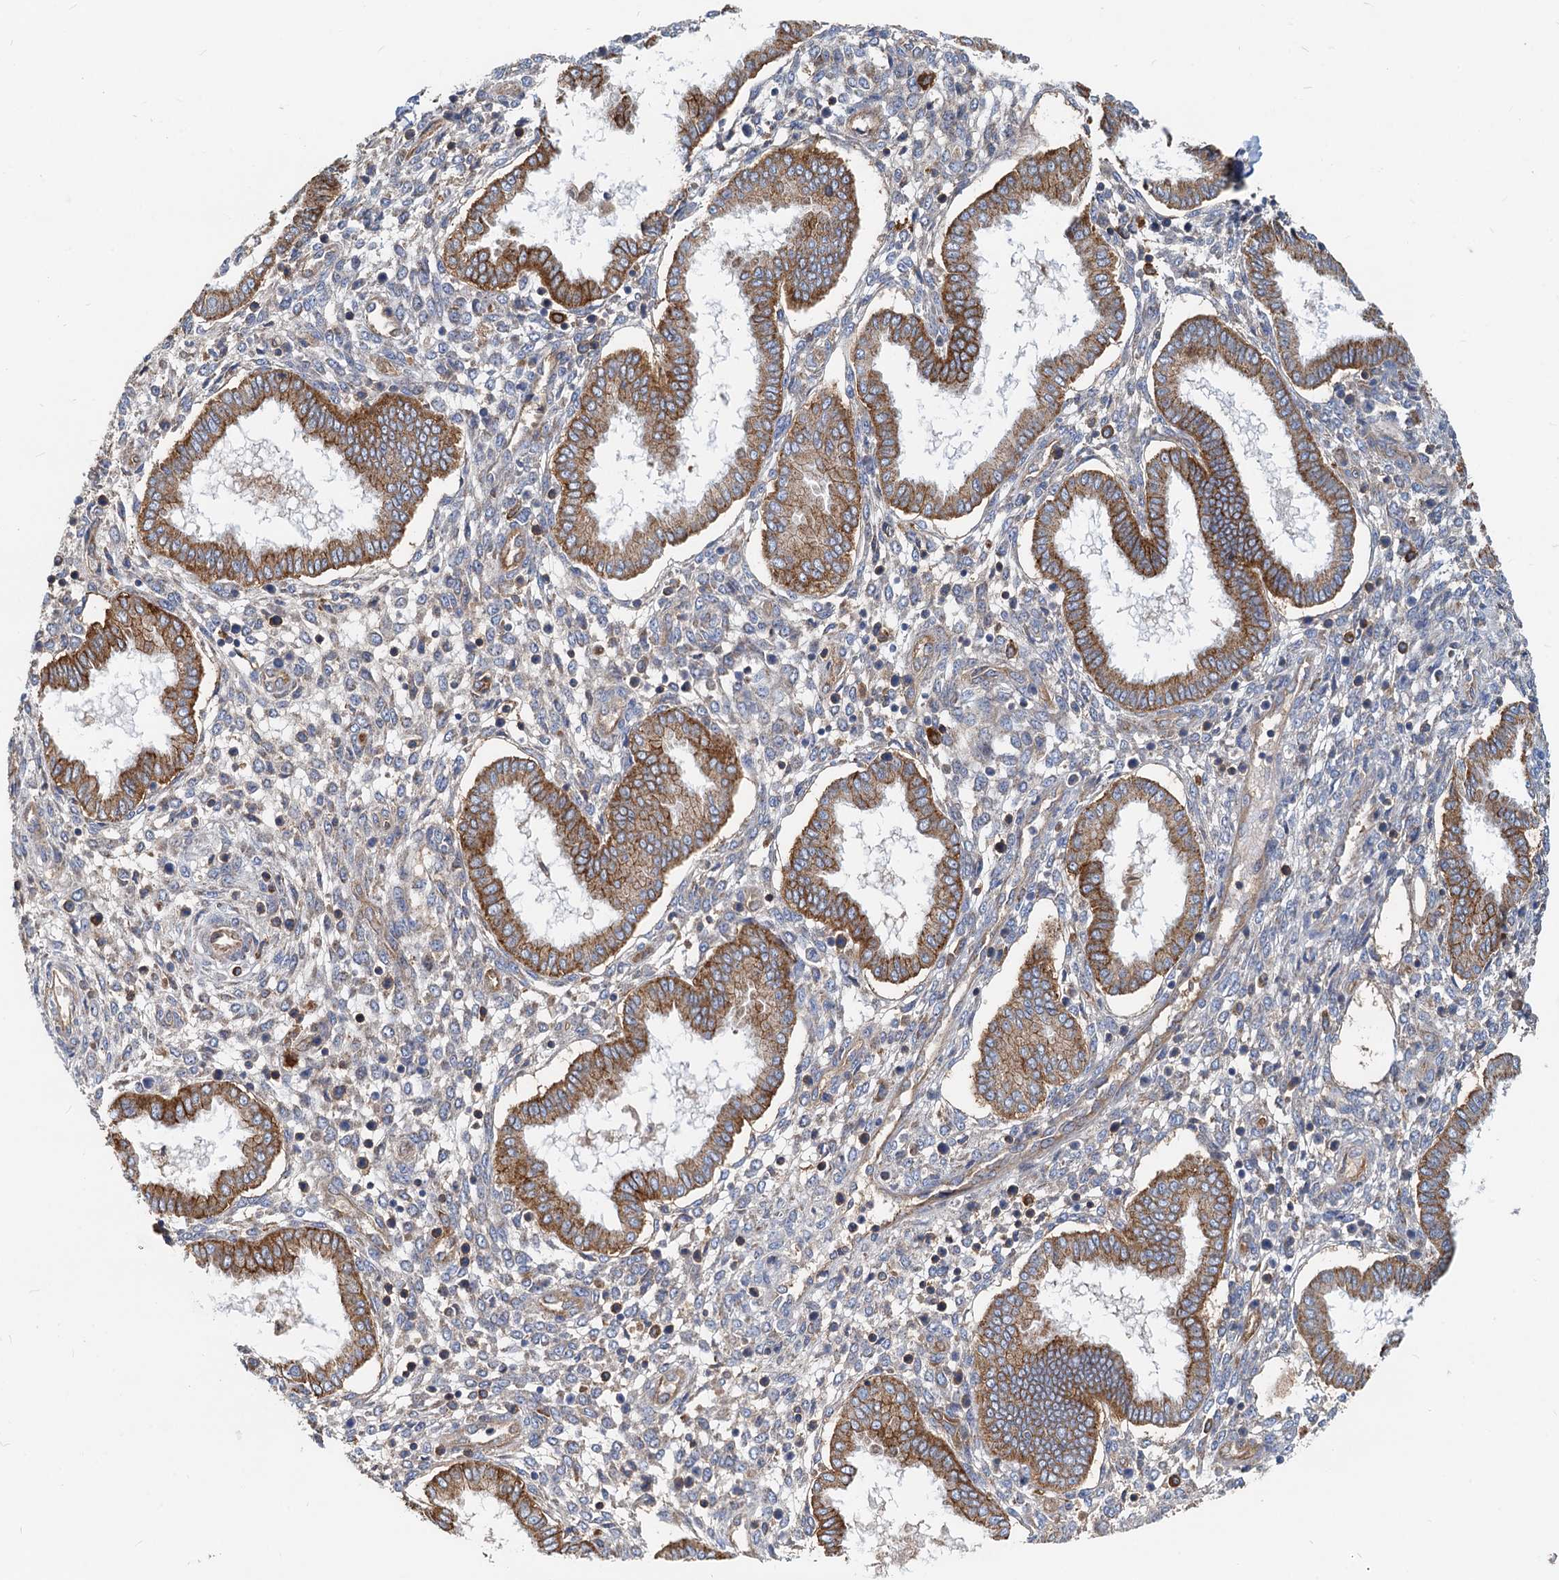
{"staining": {"intensity": "negative", "quantity": "none", "location": "none"}, "tissue": "endometrium", "cell_type": "Cells in endometrial stroma", "image_type": "normal", "snomed": [{"axis": "morphology", "description": "Normal tissue, NOS"}, {"axis": "topography", "description": "Endometrium"}], "caption": "IHC micrograph of benign endometrium stained for a protein (brown), which demonstrates no staining in cells in endometrial stroma. (DAB immunohistochemistry (IHC) with hematoxylin counter stain).", "gene": "LNX2", "patient": {"sex": "female", "age": 24}}